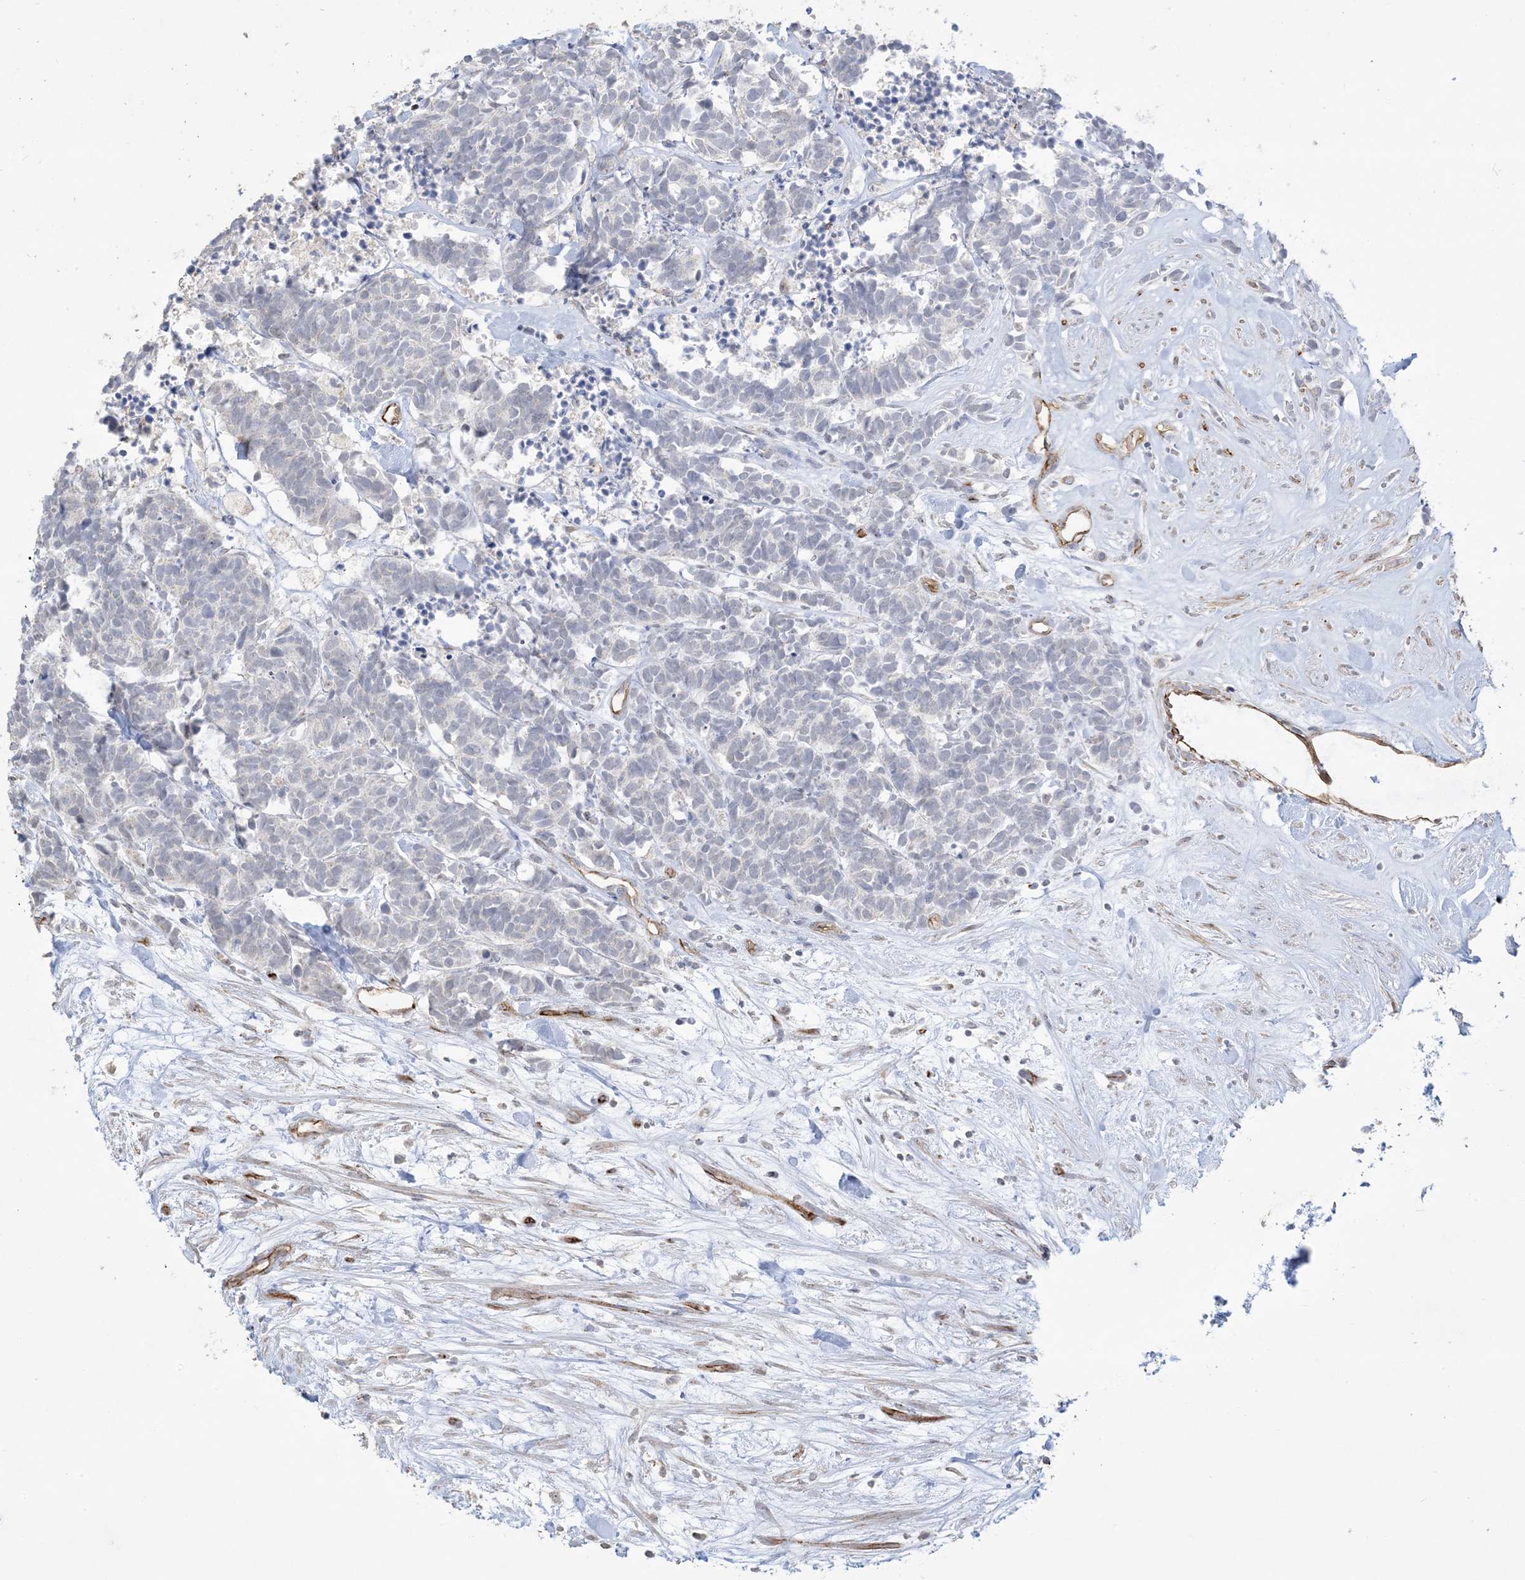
{"staining": {"intensity": "negative", "quantity": "none", "location": "none"}, "tissue": "carcinoid", "cell_type": "Tumor cells", "image_type": "cancer", "snomed": [{"axis": "morphology", "description": "Carcinoma, NOS"}, {"axis": "morphology", "description": "Carcinoid, malignant, NOS"}, {"axis": "topography", "description": "Urinary bladder"}], "caption": "This photomicrograph is of carcinoid stained with immunohistochemistry (IHC) to label a protein in brown with the nuclei are counter-stained blue. There is no expression in tumor cells. (DAB (3,3'-diaminobenzidine) immunohistochemistry (IHC) with hematoxylin counter stain).", "gene": "AGA", "patient": {"sex": "male", "age": 57}}